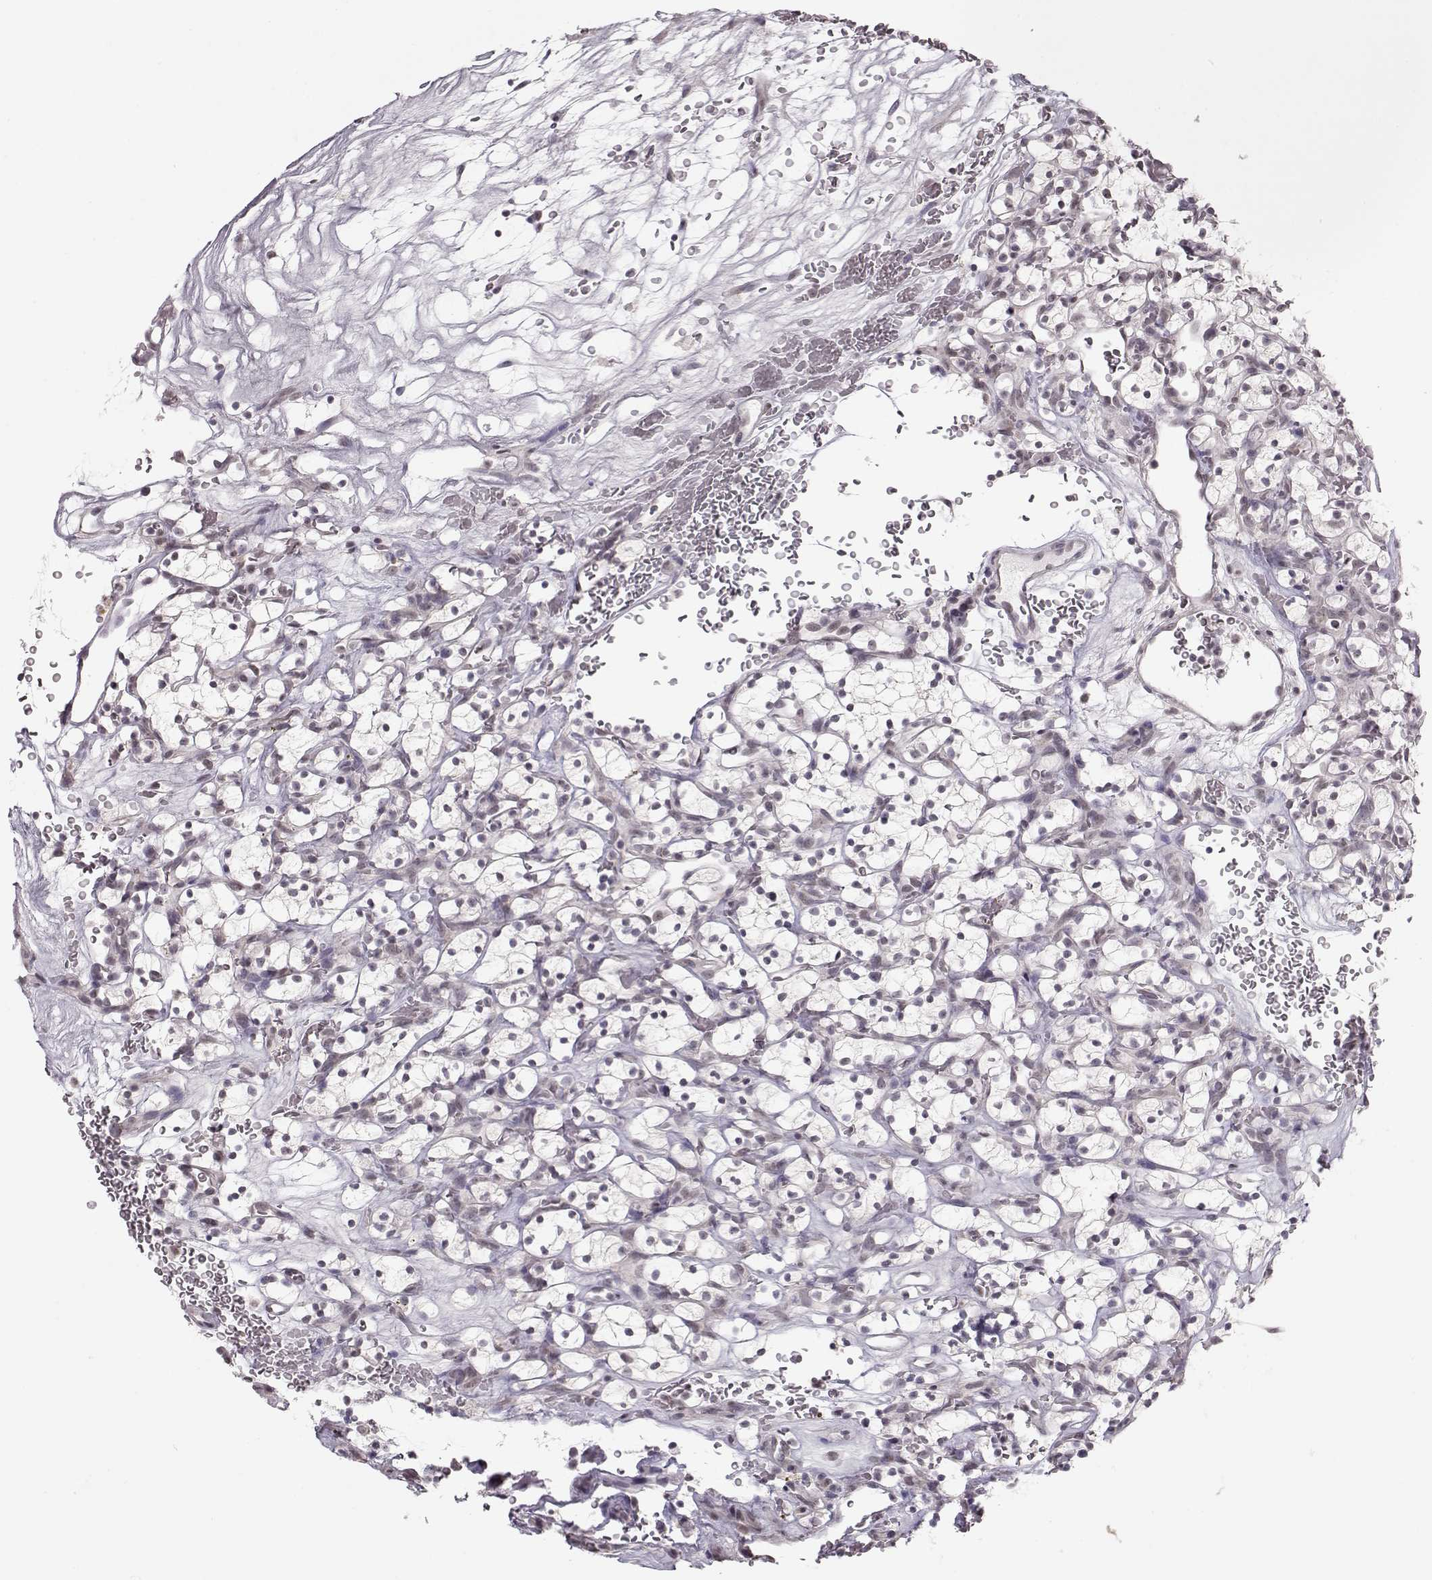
{"staining": {"intensity": "negative", "quantity": "none", "location": "none"}, "tissue": "renal cancer", "cell_type": "Tumor cells", "image_type": "cancer", "snomed": [{"axis": "morphology", "description": "Adenocarcinoma, NOS"}, {"axis": "topography", "description": "Kidney"}], "caption": "DAB immunohistochemical staining of human renal cancer (adenocarcinoma) shows no significant expression in tumor cells.", "gene": "PCP4", "patient": {"sex": "female", "age": 64}}